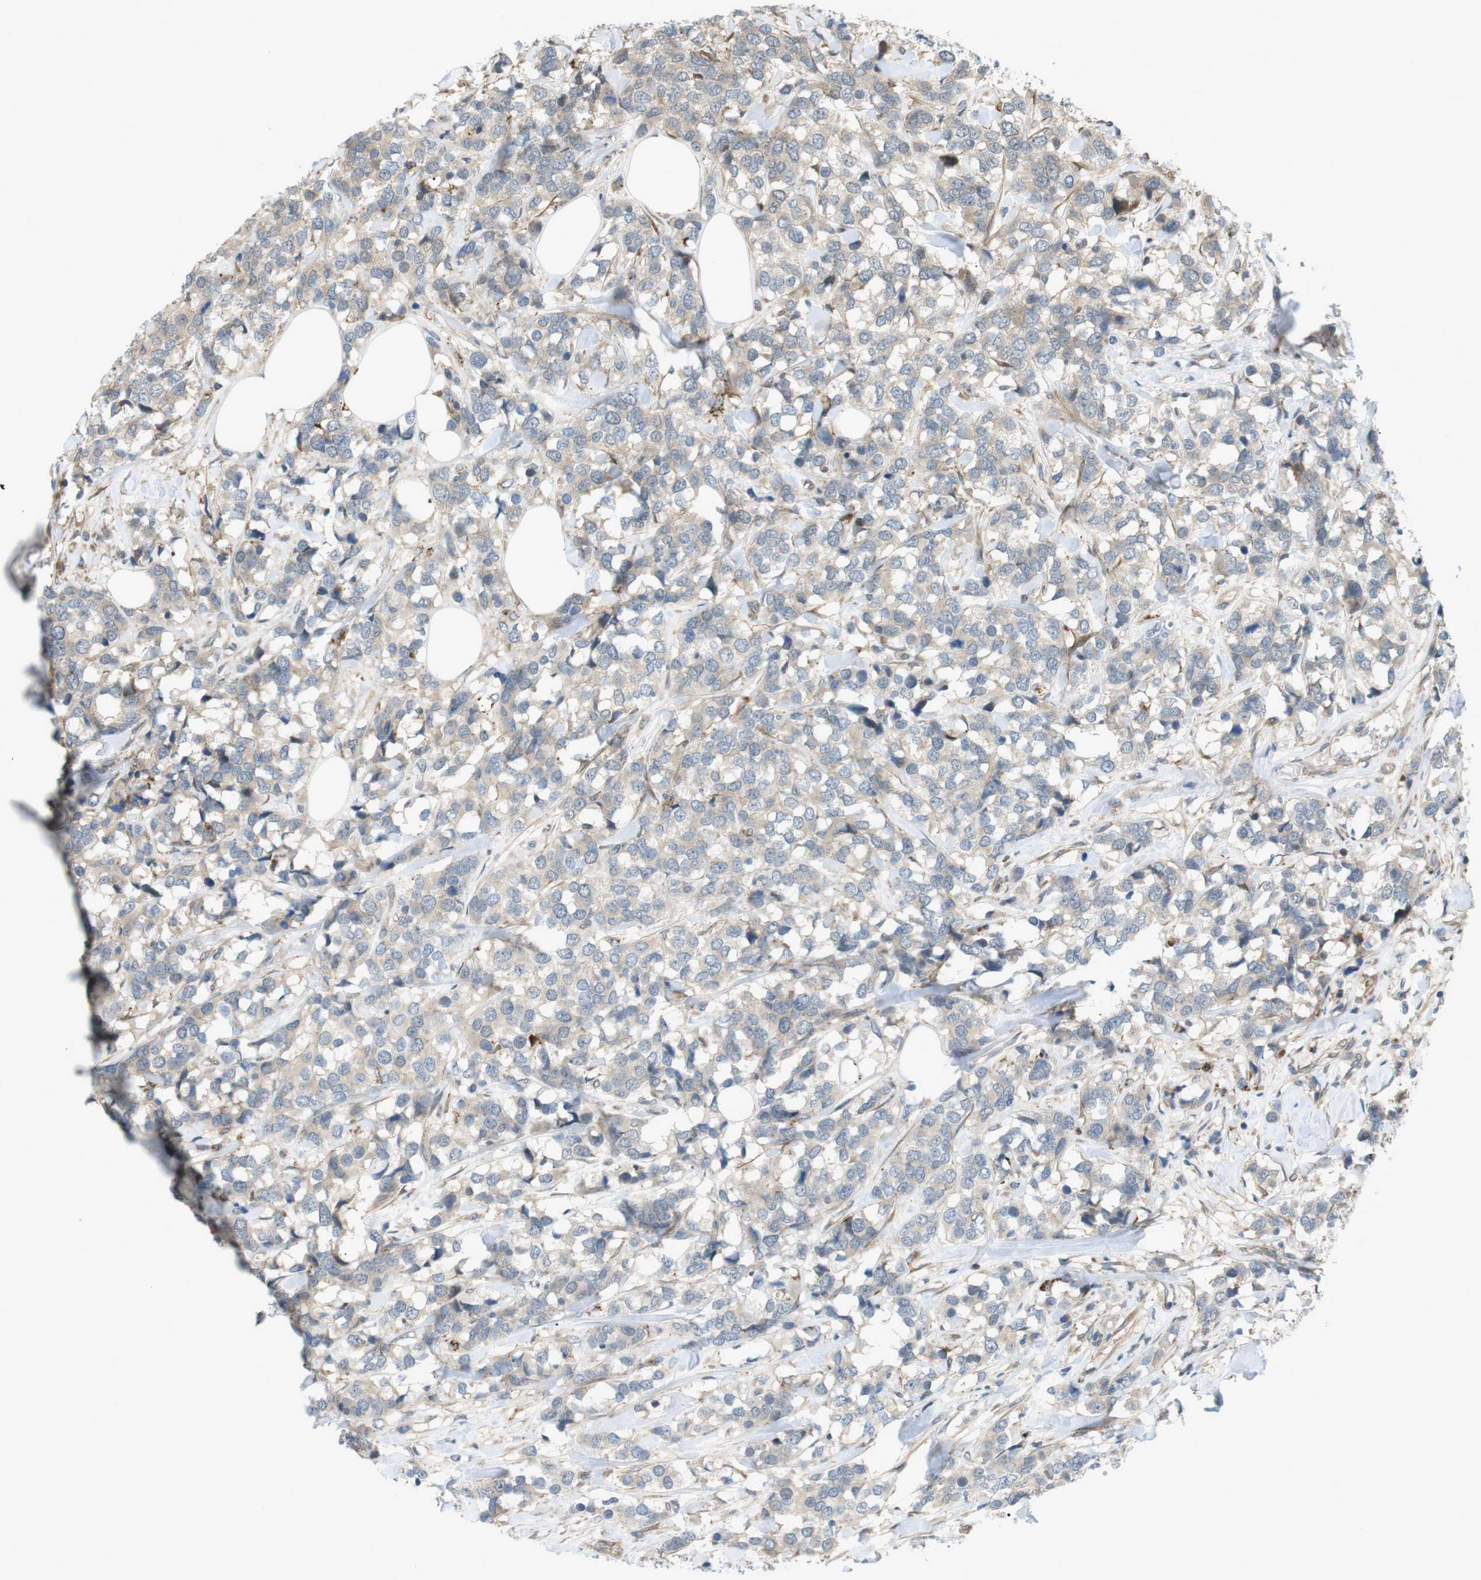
{"staining": {"intensity": "weak", "quantity": "25%-75%", "location": "cytoplasmic/membranous"}, "tissue": "breast cancer", "cell_type": "Tumor cells", "image_type": "cancer", "snomed": [{"axis": "morphology", "description": "Lobular carcinoma"}, {"axis": "topography", "description": "Breast"}], "caption": "Weak cytoplasmic/membranous staining is appreciated in about 25%-75% of tumor cells in breast lobular carcinoma.", "gene": "KANK2", "patient": {"sex": "female", "age": 59}}